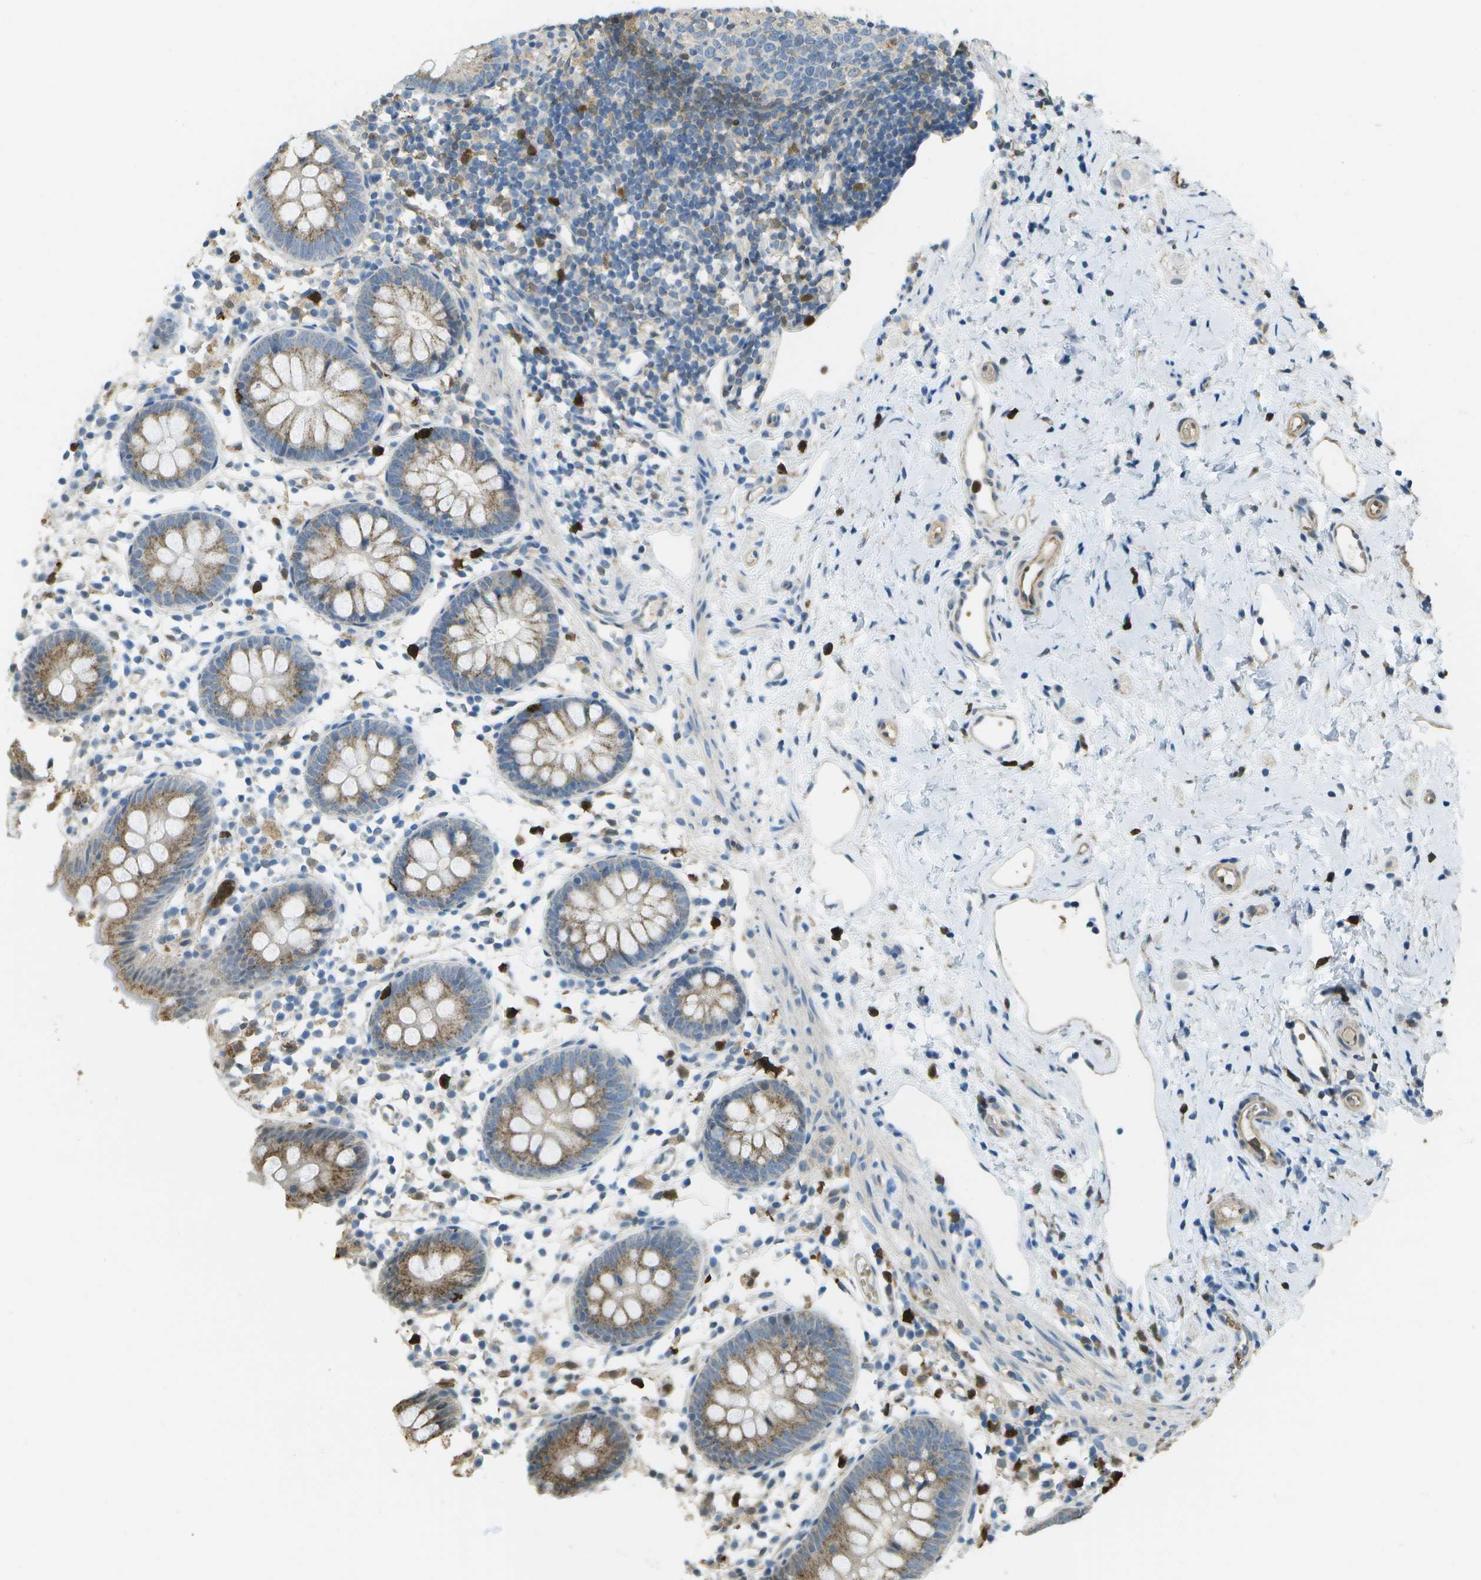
{"staining": {"intensity": "moderate", "quantity": ">75%", "location": "cytoplasmic/membranous"}, "tissue": "appendix", "cell_type": "Glandular cells", "image_type": "normal", "snomed": [{"axis": "morphology", "description": "Normal tissue, NOS"}, {"axis": "topography", "description": "Appendix"}], "caption": "Immunohistochemistry of unremarkable appendix displays medium levels of moderate cytoplasmic/membranous expression in approximately >75% of glandular cells.", "gene": "CACHD1", "patient": {"sex": "female", "age": 20}}